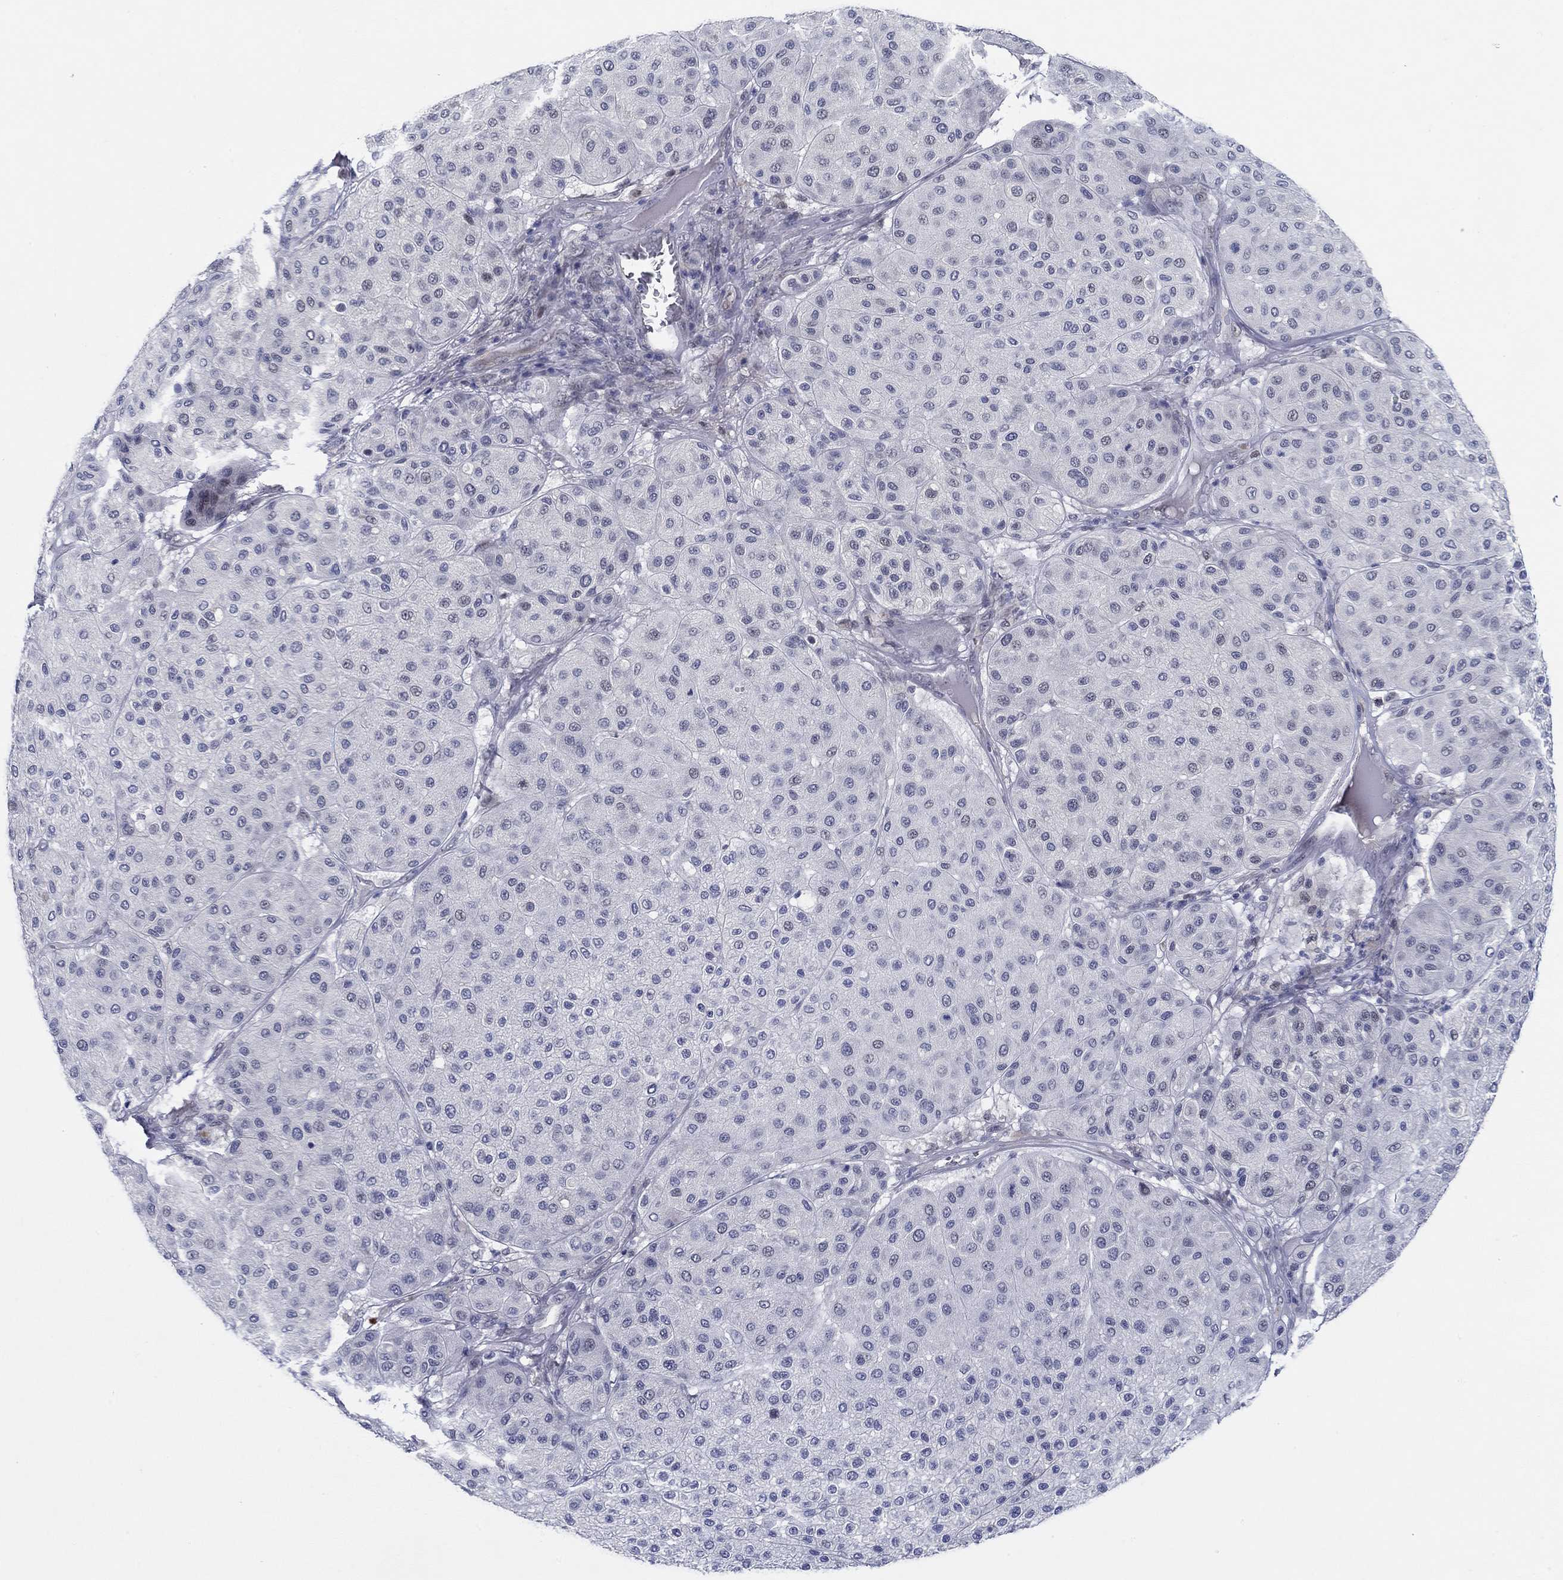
{"staining": {"intensity": "negative", "quantity": "none", "location": "none"}, "tissue": "melanoma", "cell_type": "Tumor cells", "image_type": "cancer", "snomed": [{"axis": "morphology", "description": "Malignant melanoma, Metastatic site"}, {"axis": "topography", "description": "Smooth muscle"}], "caption": "This is an IHC image of melanoma. There is no expression in tumor cells.", "gene": "SLC34A1", "patient": {"sex": "male", "age": 41}}